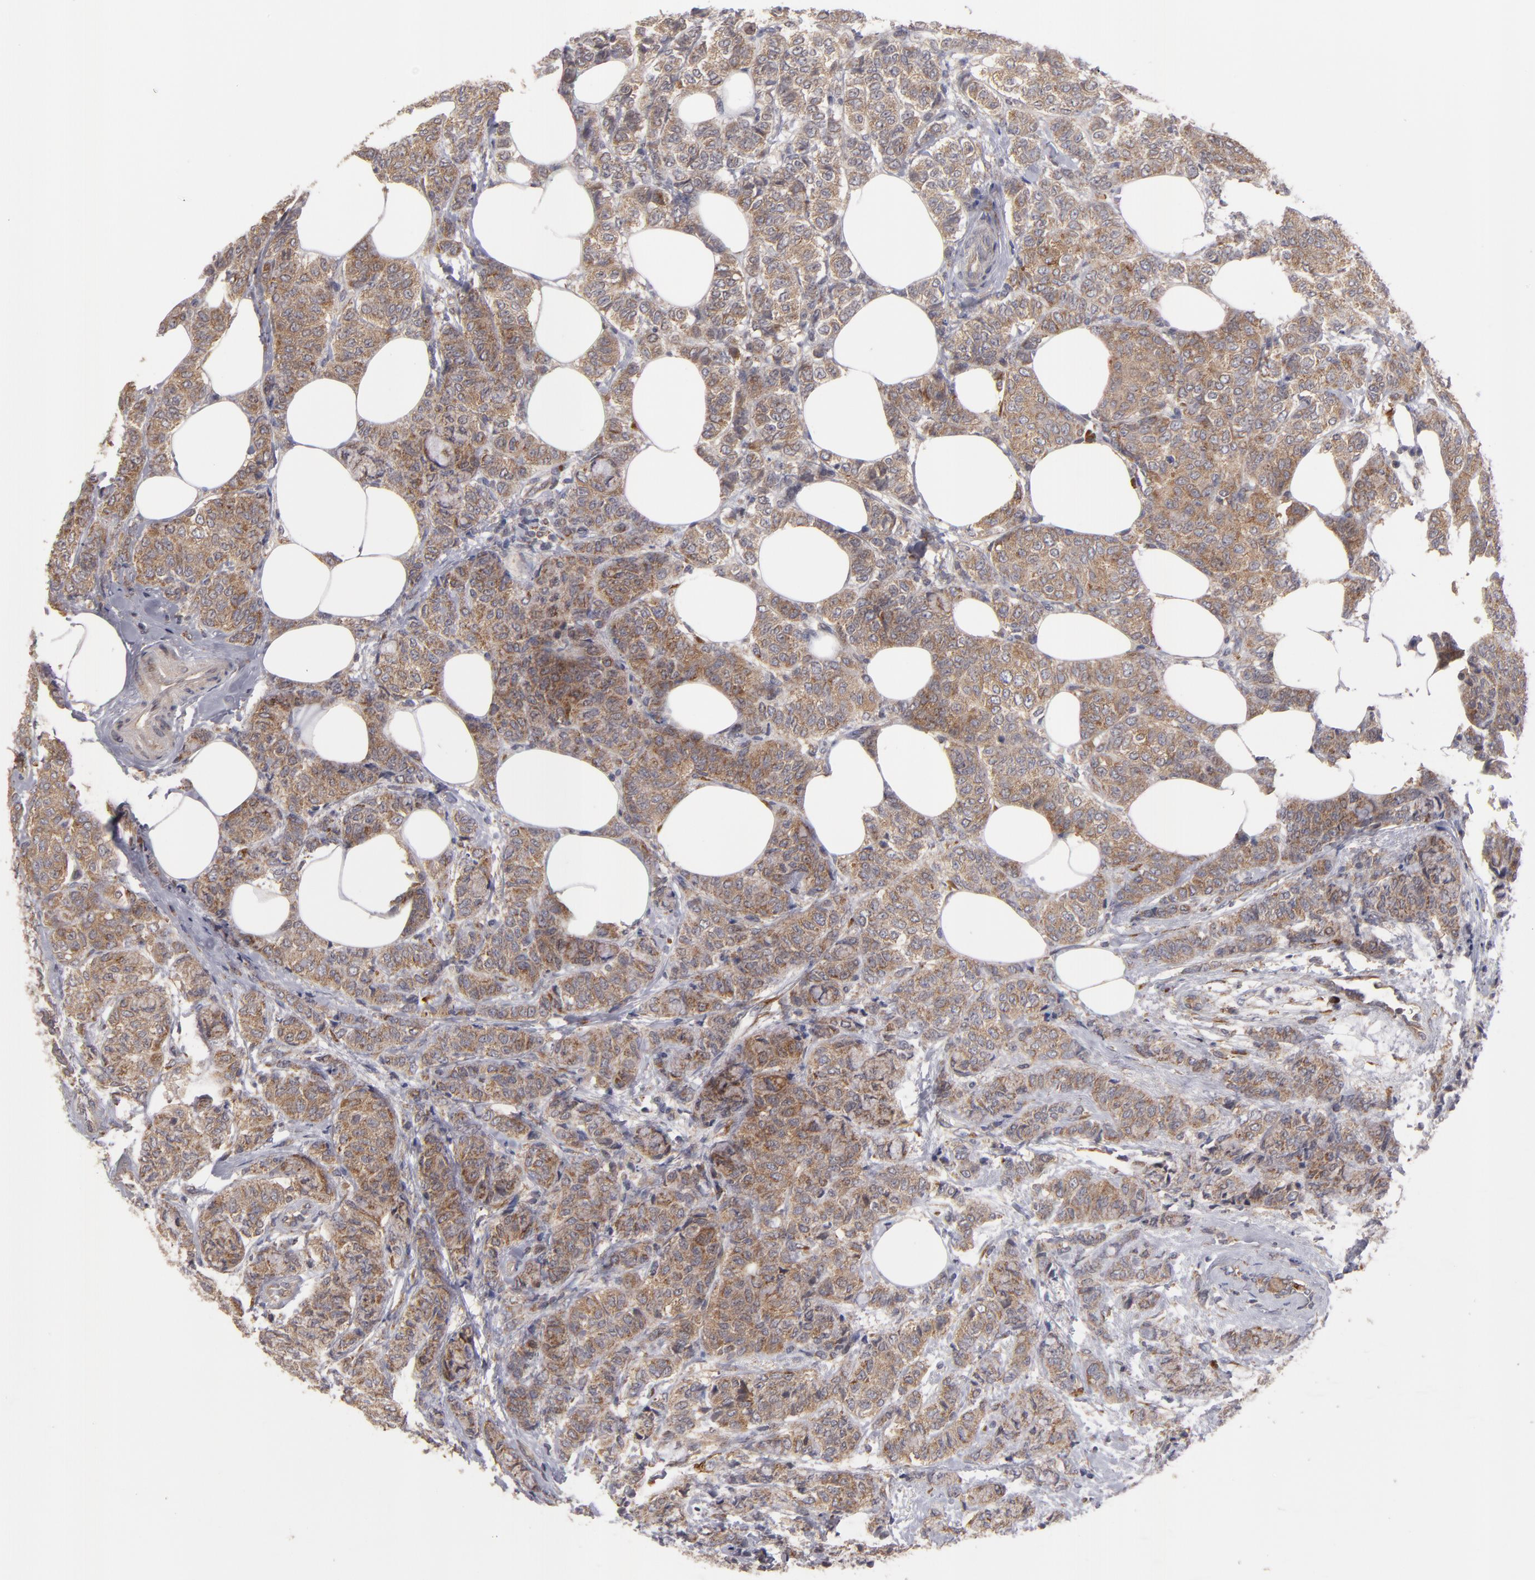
{"staining": {"intensity": "weak", "quantity": ">75%", "location": "cytoplasmic/membranous"}, "tissue": "breast cancer", "cell_type": "Tumor cells", "image_type": "cancer", "snomed": [{"axis": "morphology", "description": "Lobular carcinoma"}, {"axis": "topography", "description": "Breast"}], "caption": "Breast cancer stained with a brown dye displays weak cytoplasmic/membranous positive expression in approximately >75% of tumor cells.", "gene": "SND1", "patient": {"sex": "female", "age": 60}}